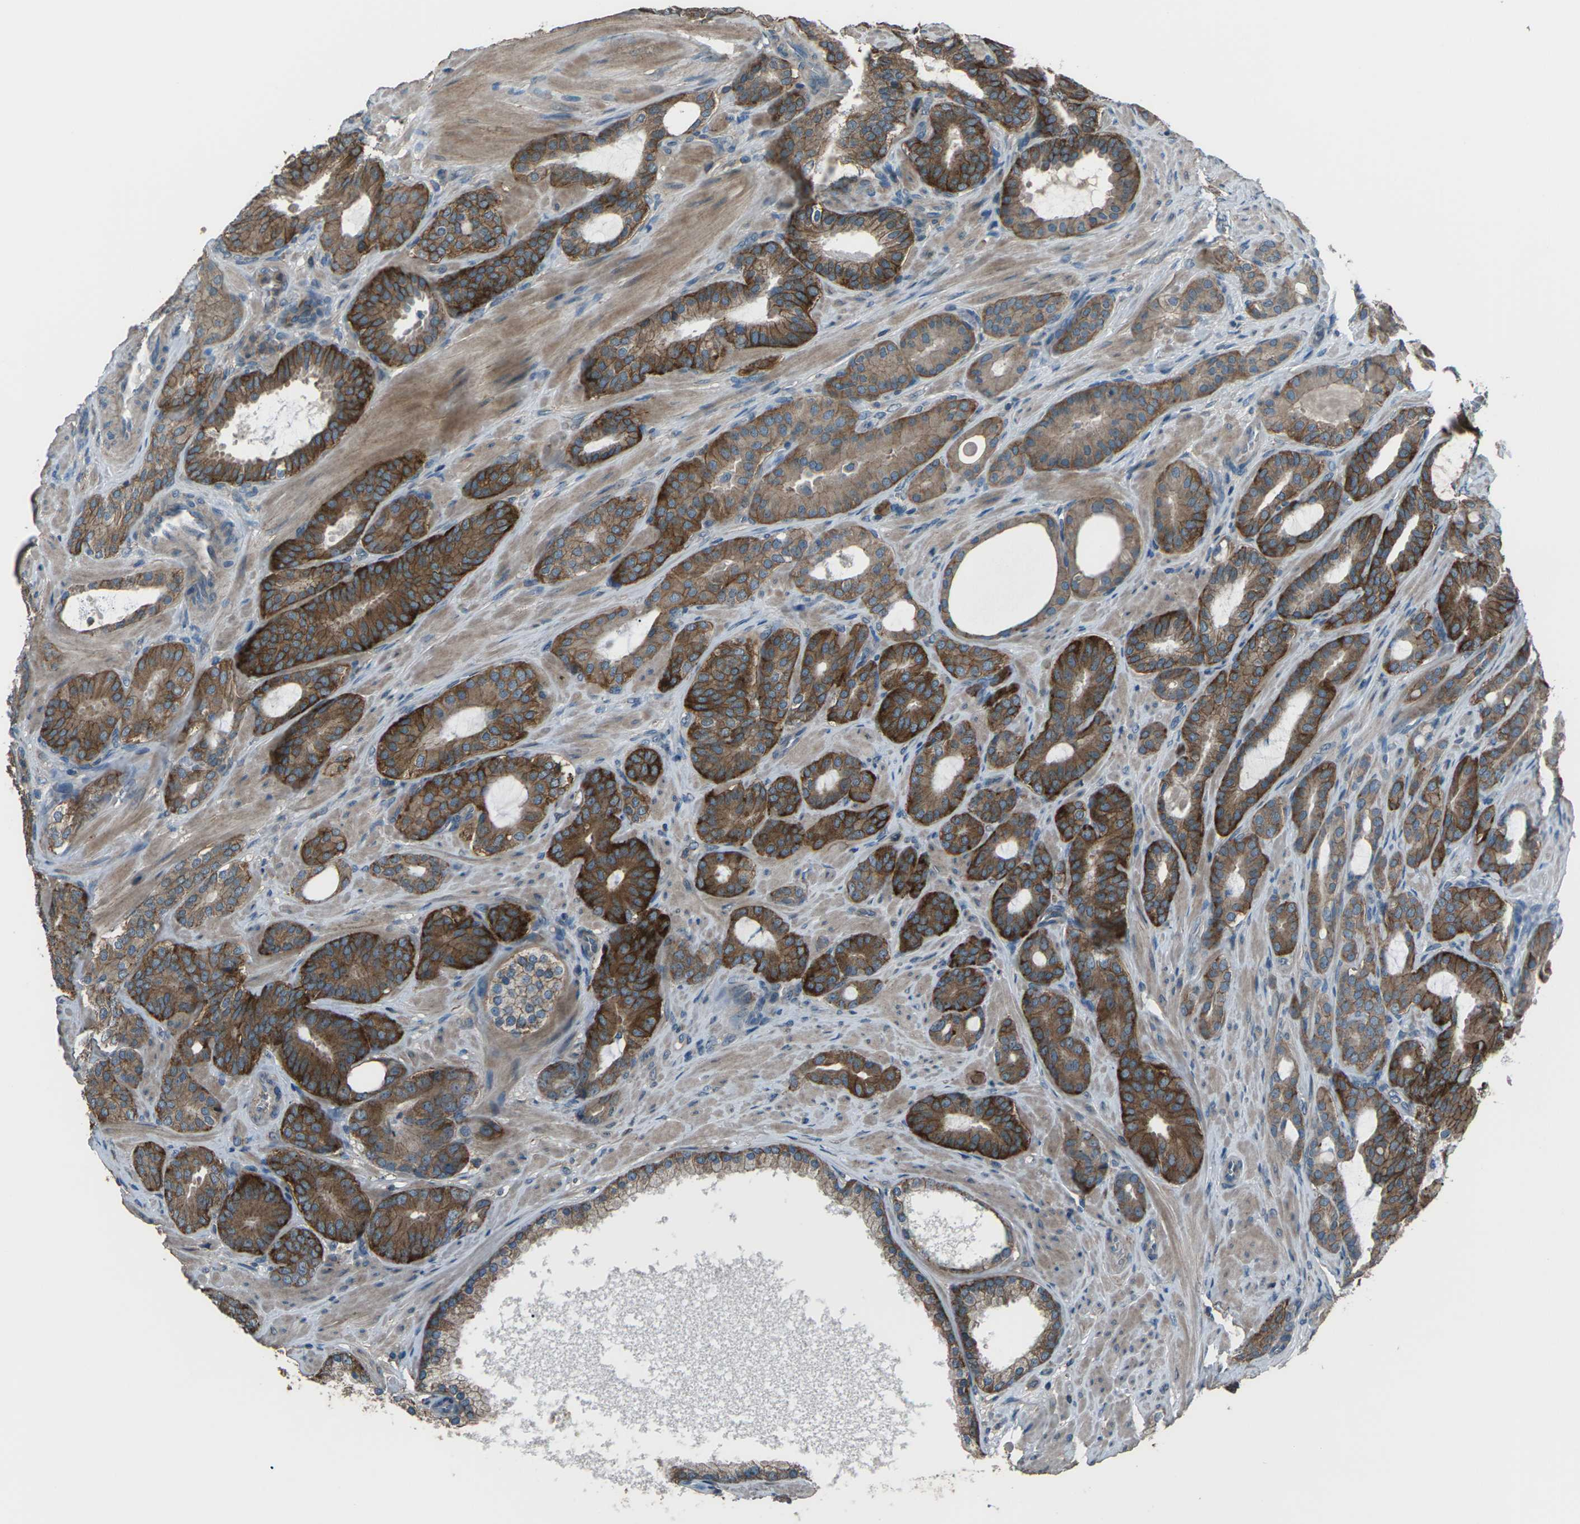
{"staining": {"intensity": "strong", "quantity": ">75%", "location": "cytoplasmic/membranous"}, "tissue": "prostate cancer", "cell_type": "Tumor cells", "image_type": "cancer", "snomed": [{"axis": "morphology", "description": "Adenocarcinoma, Low grade"}, {"axis": "topography", "description": "Prostate"}], "caption": "Tumor cells display high levels of strong cytoplasmic/membranous expression in approximately >75% of cells in low-grade adenocarcinoma (prostate).", "gene": "CMTM4", "patient": {"sex": "male", "age": 63}}